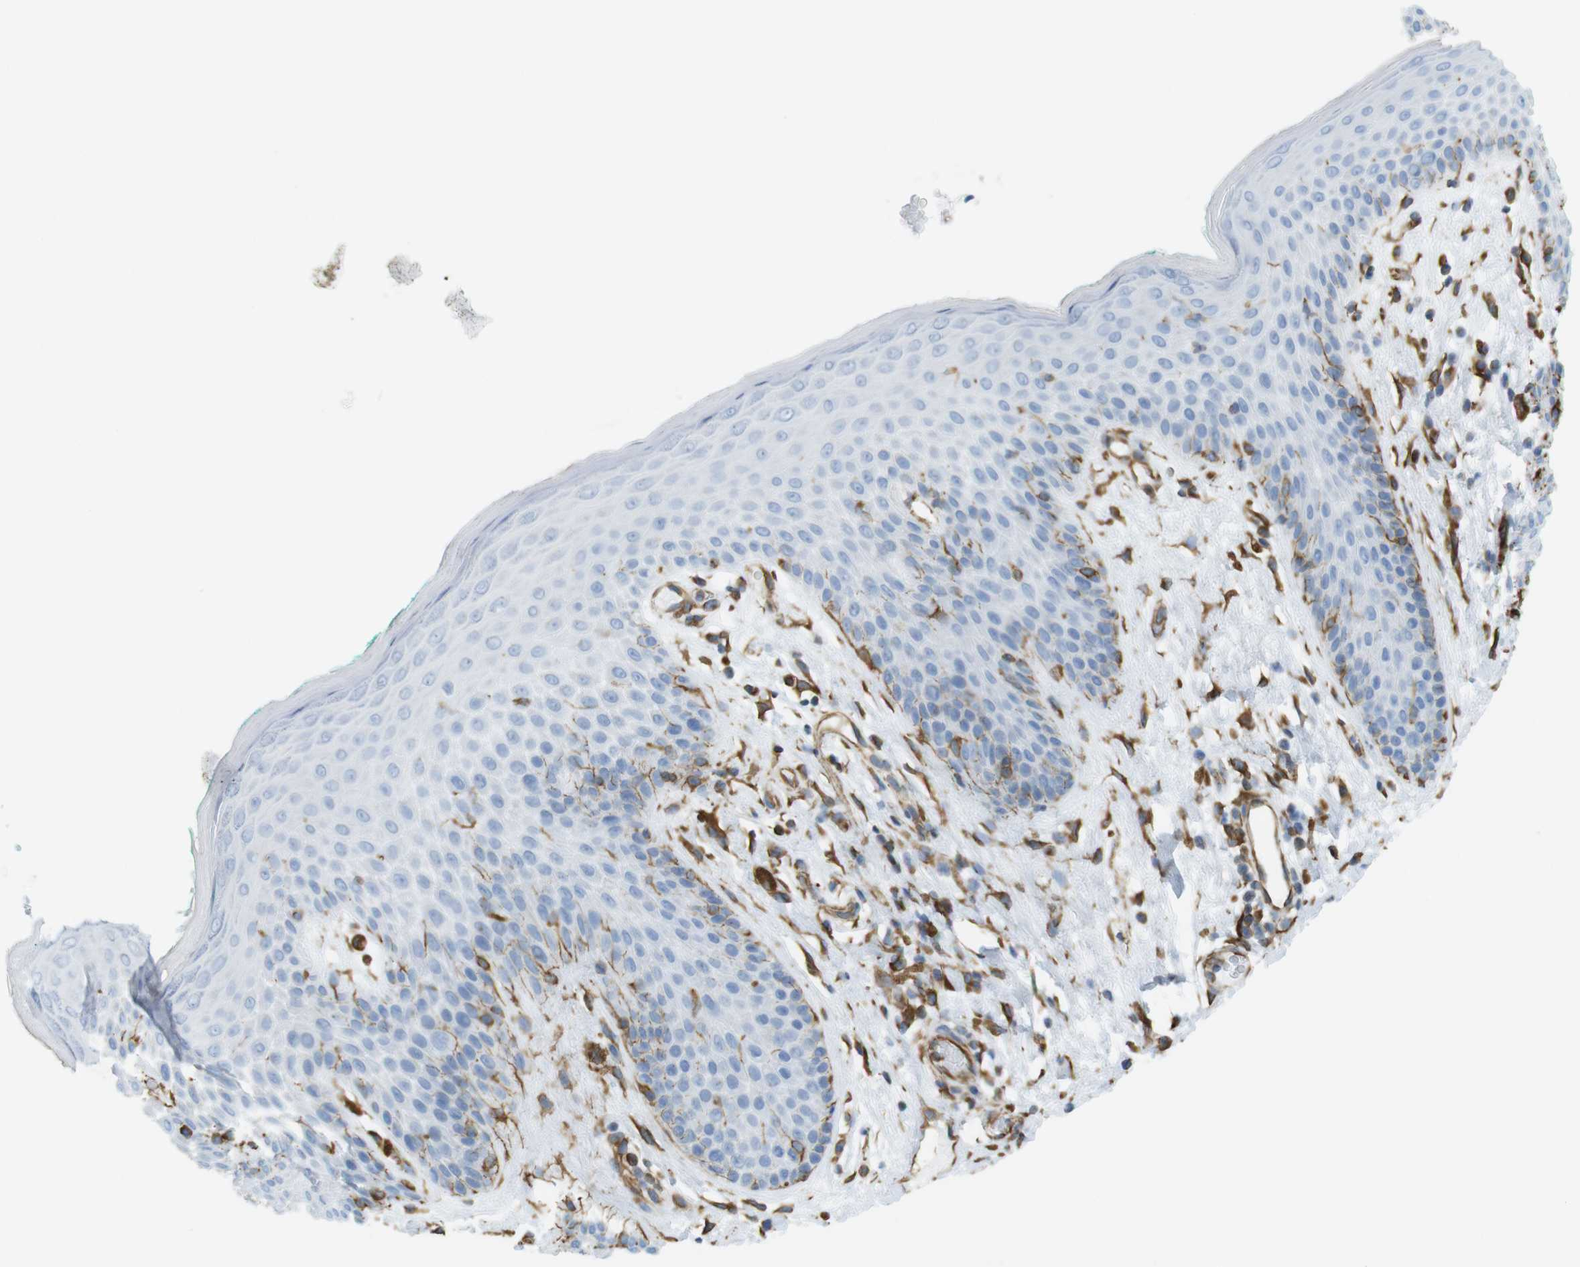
{"staining": {"intensity": "negative", "quantity": "none", "location": "none"}, "tissue": "skin", "cell_type": "Epidermal cells", "image_type": "normal", "snomed": [{"axis": "morphology", "description": "Normal tissue, NOS"}, {"axis": "topography", "description": "Anal"}], "caption": "Image shows no protein positivity in epidermal cells of benign skin.", "gene": "MS4A10", "patient": {"sex": "male", "age": 74}}